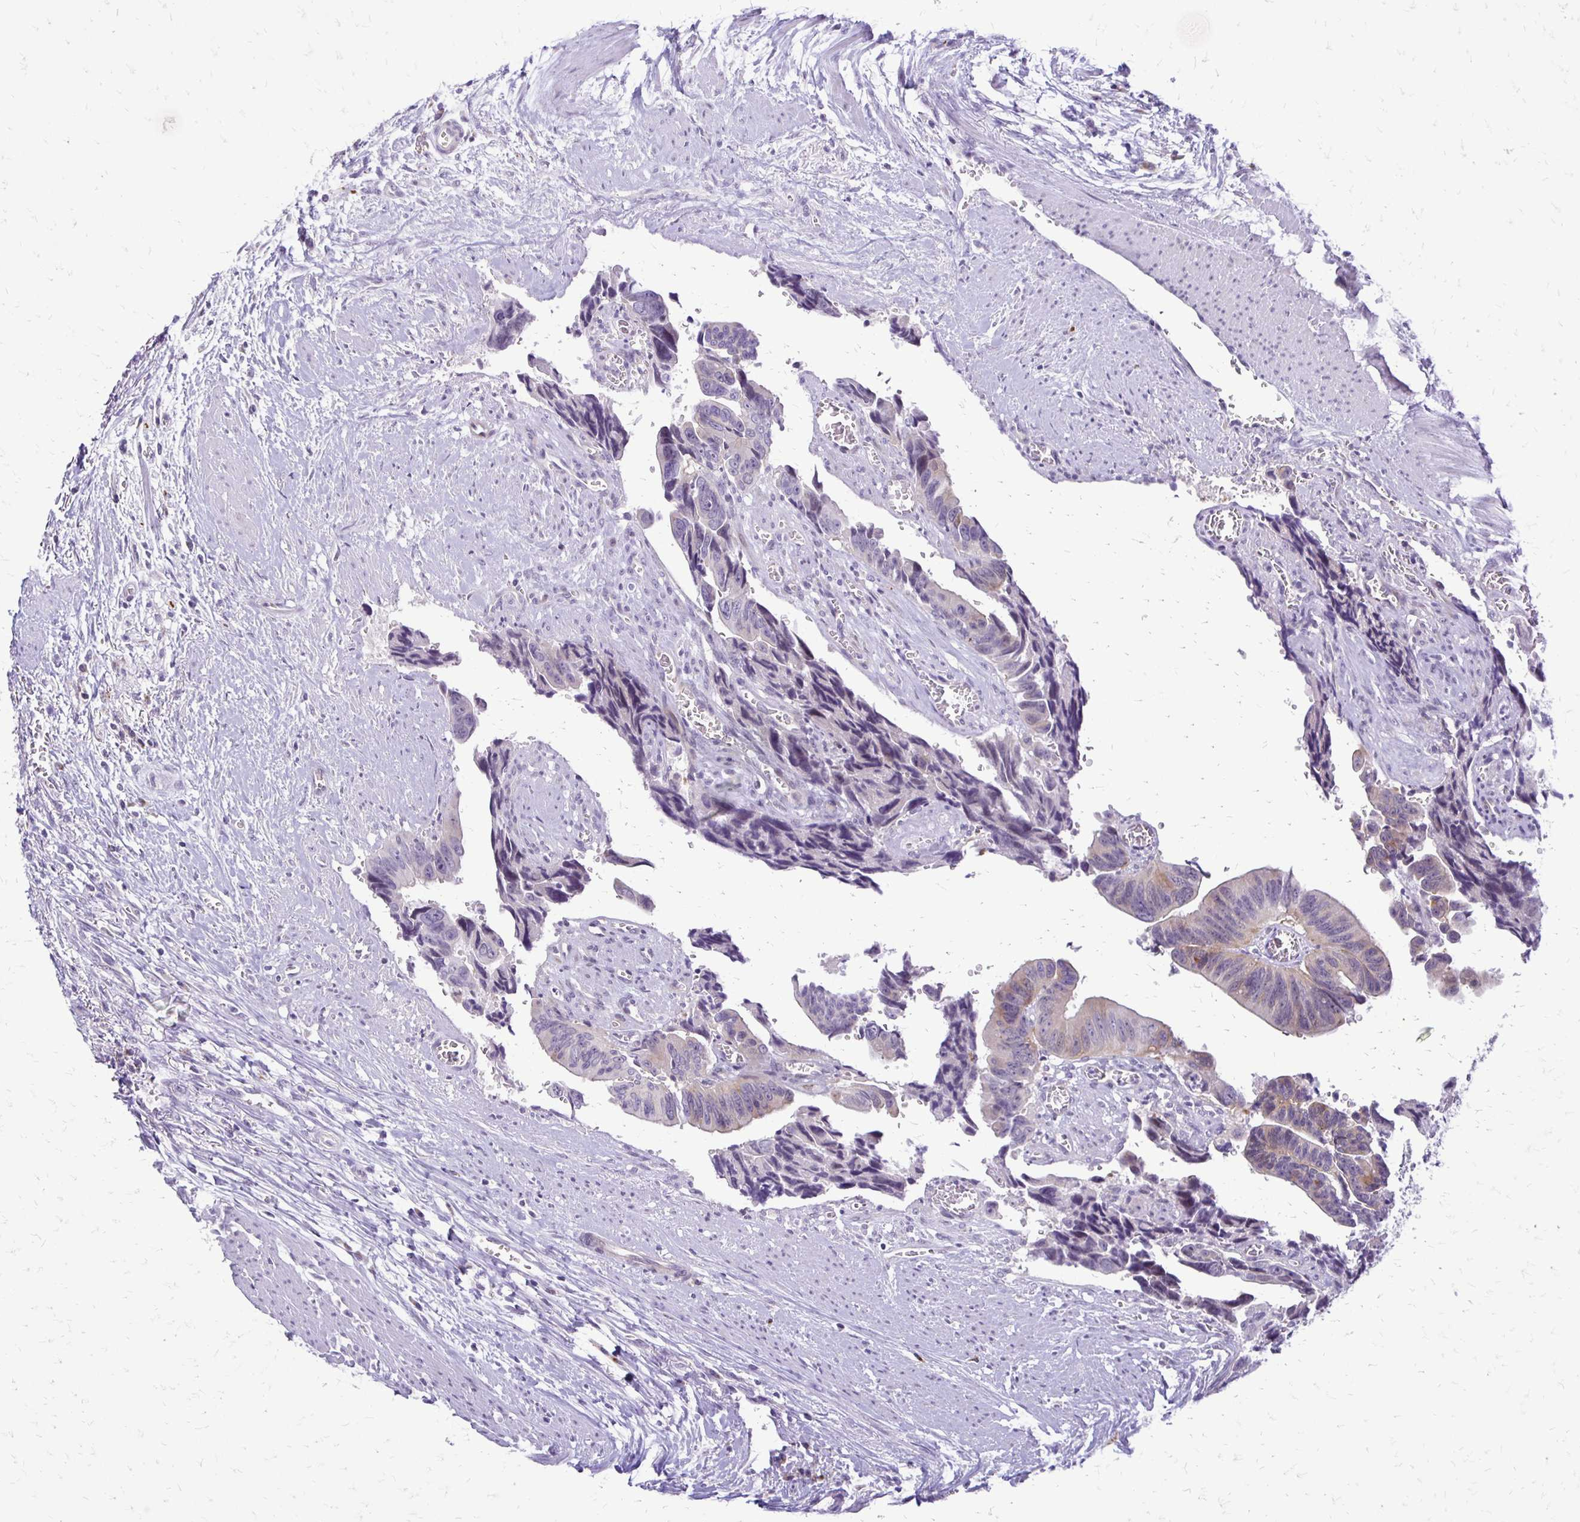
{"staining": {"intensity": "weak", "quantity": "<25%", "location": "cytoplasmic/membranous"}, "tissue": "colorectal cancer", "cell_type": "Tumor cells", "image_type": "cancer", "snomed": [{"axis": "morphology", "description": "Adenocarcinoma, NOS"}, {"axis": "topography", "description": "Rectum"}], "caption": "This photomicrograph is of adenocarcinoma (colorectal) stained with IHC to label a protein in brown with the nuclei are counter-stained blue. There is no expression in tumor cells.", "gene": "EPYC", "patient": {"sex": "male", "age": 76}}